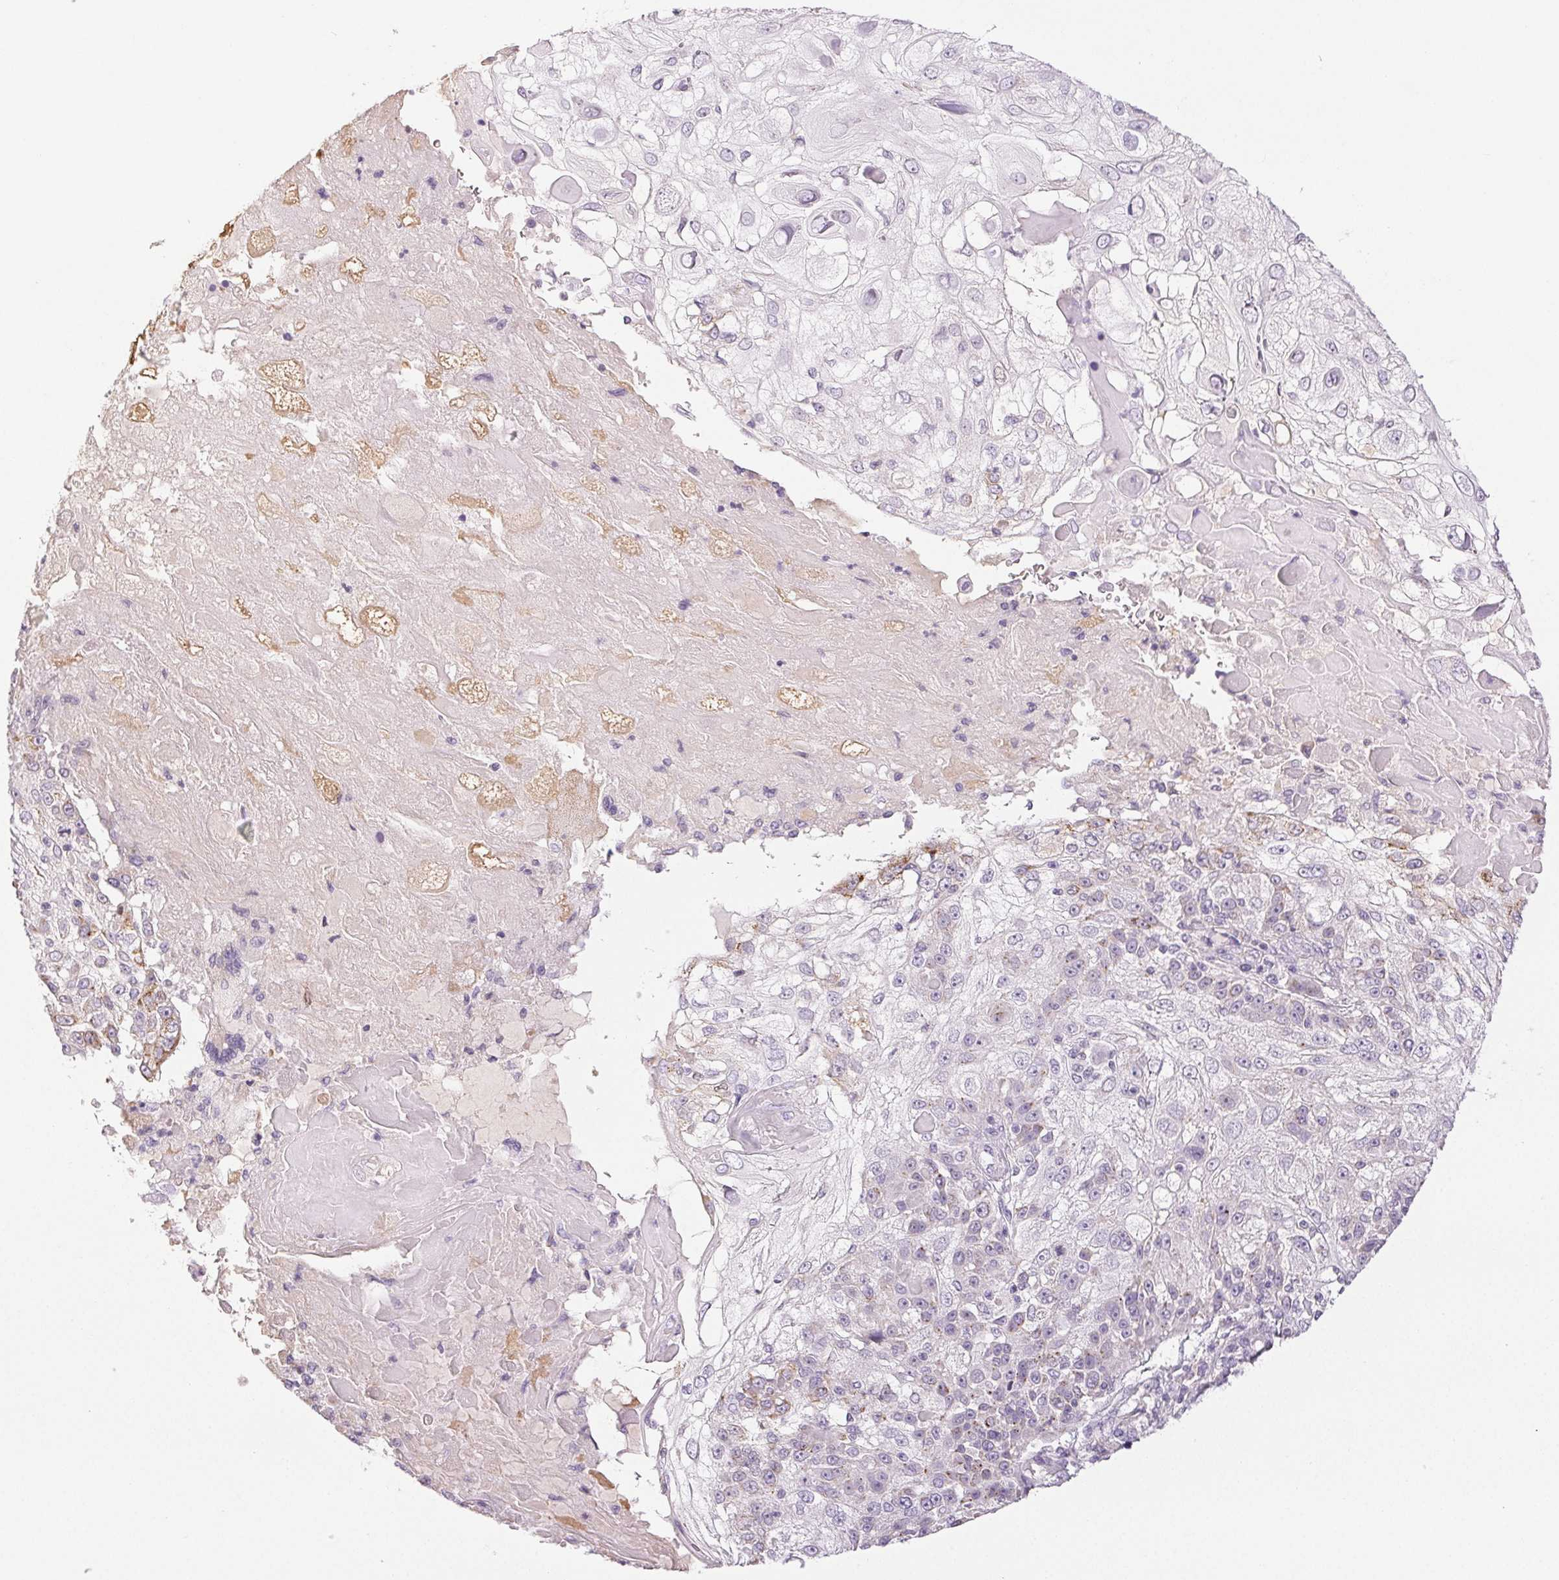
{"staining": {"intensity": "negative", "quantity": "none", "location": "none"}, "tissue": "skin cancer", "cell_type": "Tumor cells", "image_type": "cancer", "snomed": [{"axis": "morphology", "description": "Normal tissue, NOS"}, {"axis": "morphology", "description": "Squamous cell carcinoma, NOS"}, {"axis": "topography", "description": "Skin"}], "caption": "Human skin cancer (squamous cell carcinoma) stained for a protein using immunohistochemistry exhibits no expression in tumor cells.", "gene": "COL7A1", "patient": {"sex": "female", "age": 83}}